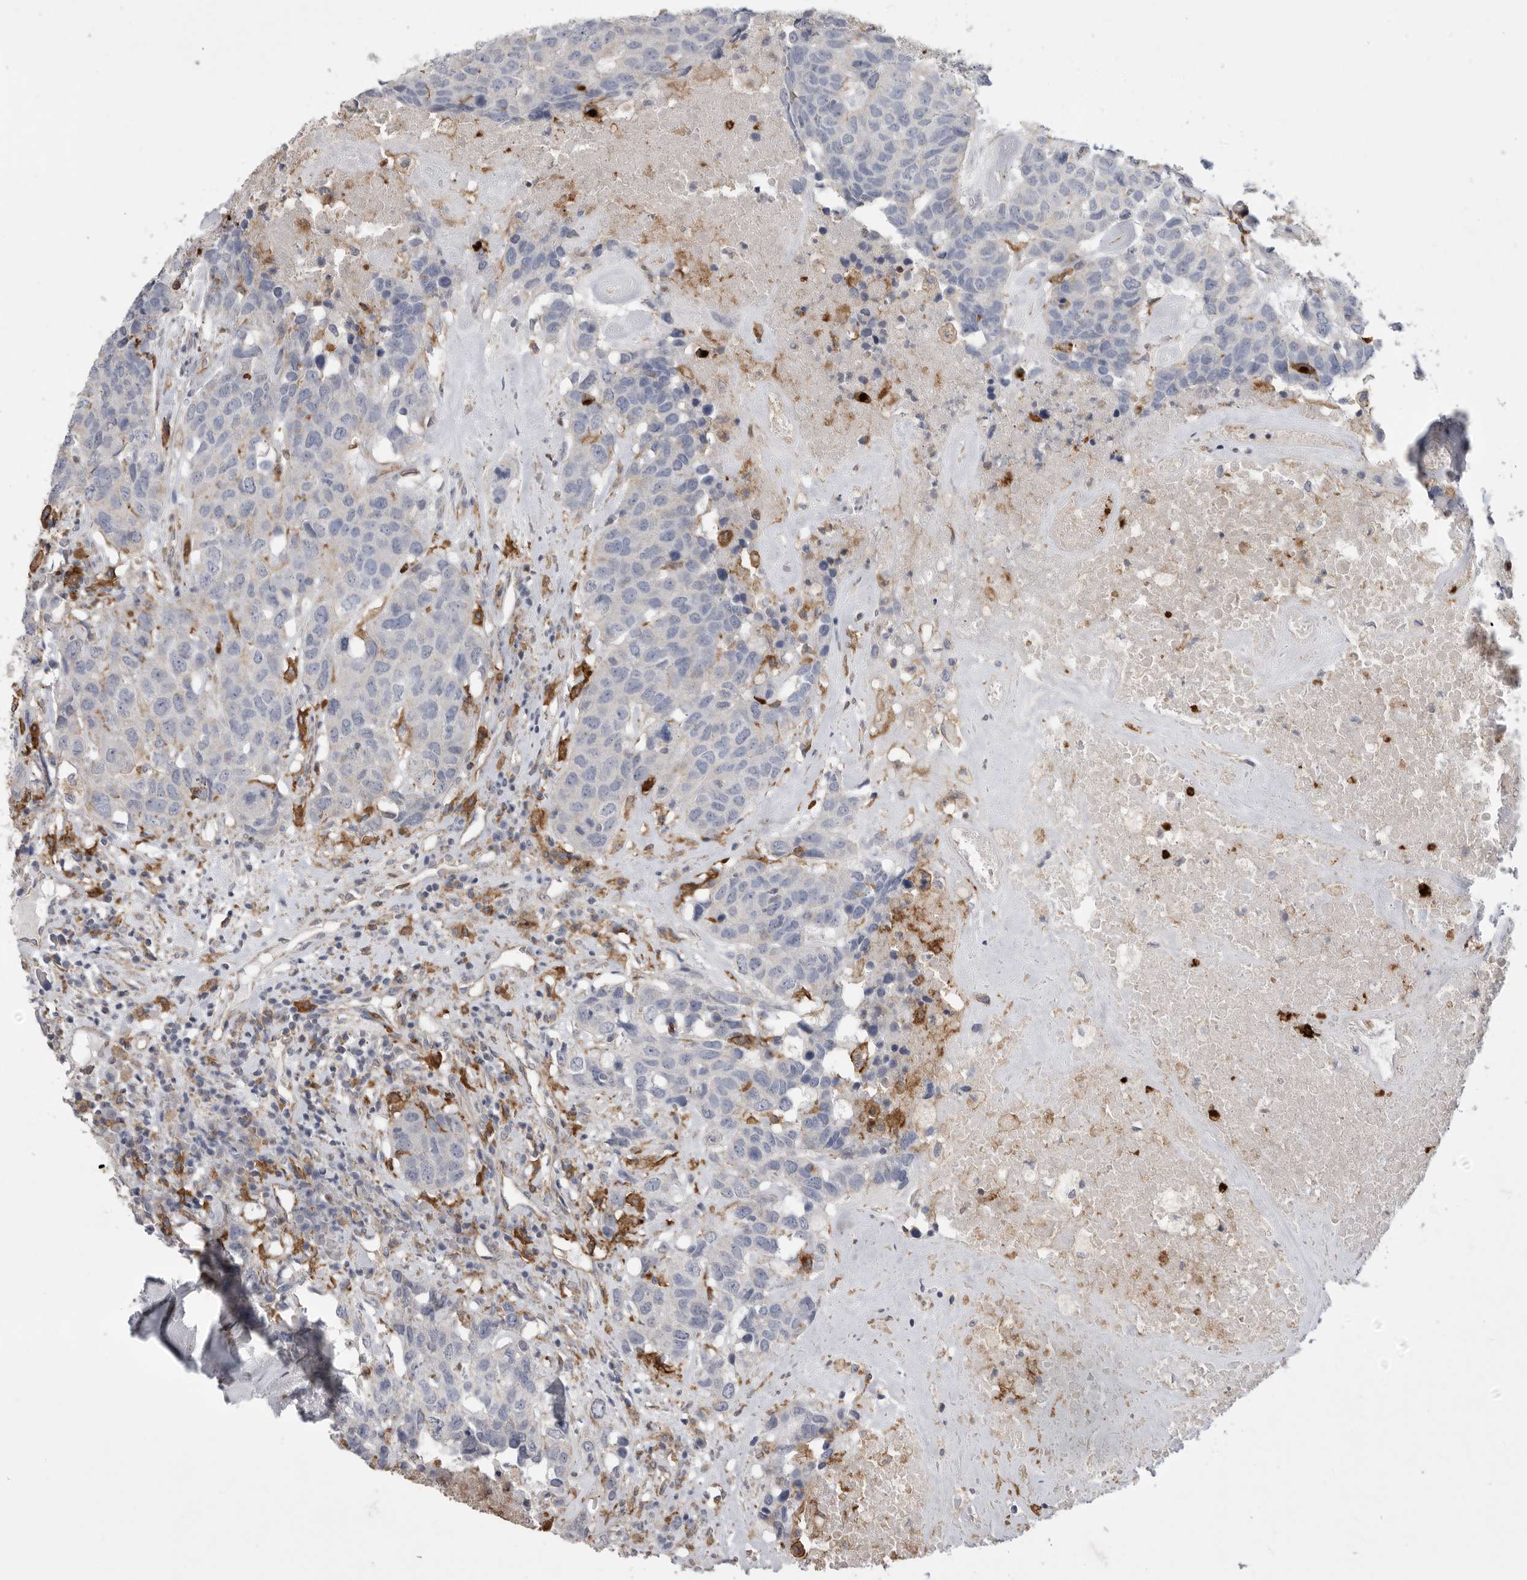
{"staining": {"intensity": "negative", "quantity": "none", "location": "none"}, "tissue": "head and neck cancer", "cell_type": "Tumor cells", "image_type": "cancer", "snomed": [{"axis": "morphology", "description": "Squamous cell carcinoma, NOS"}, {"axis": "topography", "description": "Head-Neck"}], "caption": "The photomicrograph displays no staining of tumor cells in squamous cell carcinoma (head and neck).", "gene": "SIGLEC10", "patient": {"sex": "male", "age": 66}}